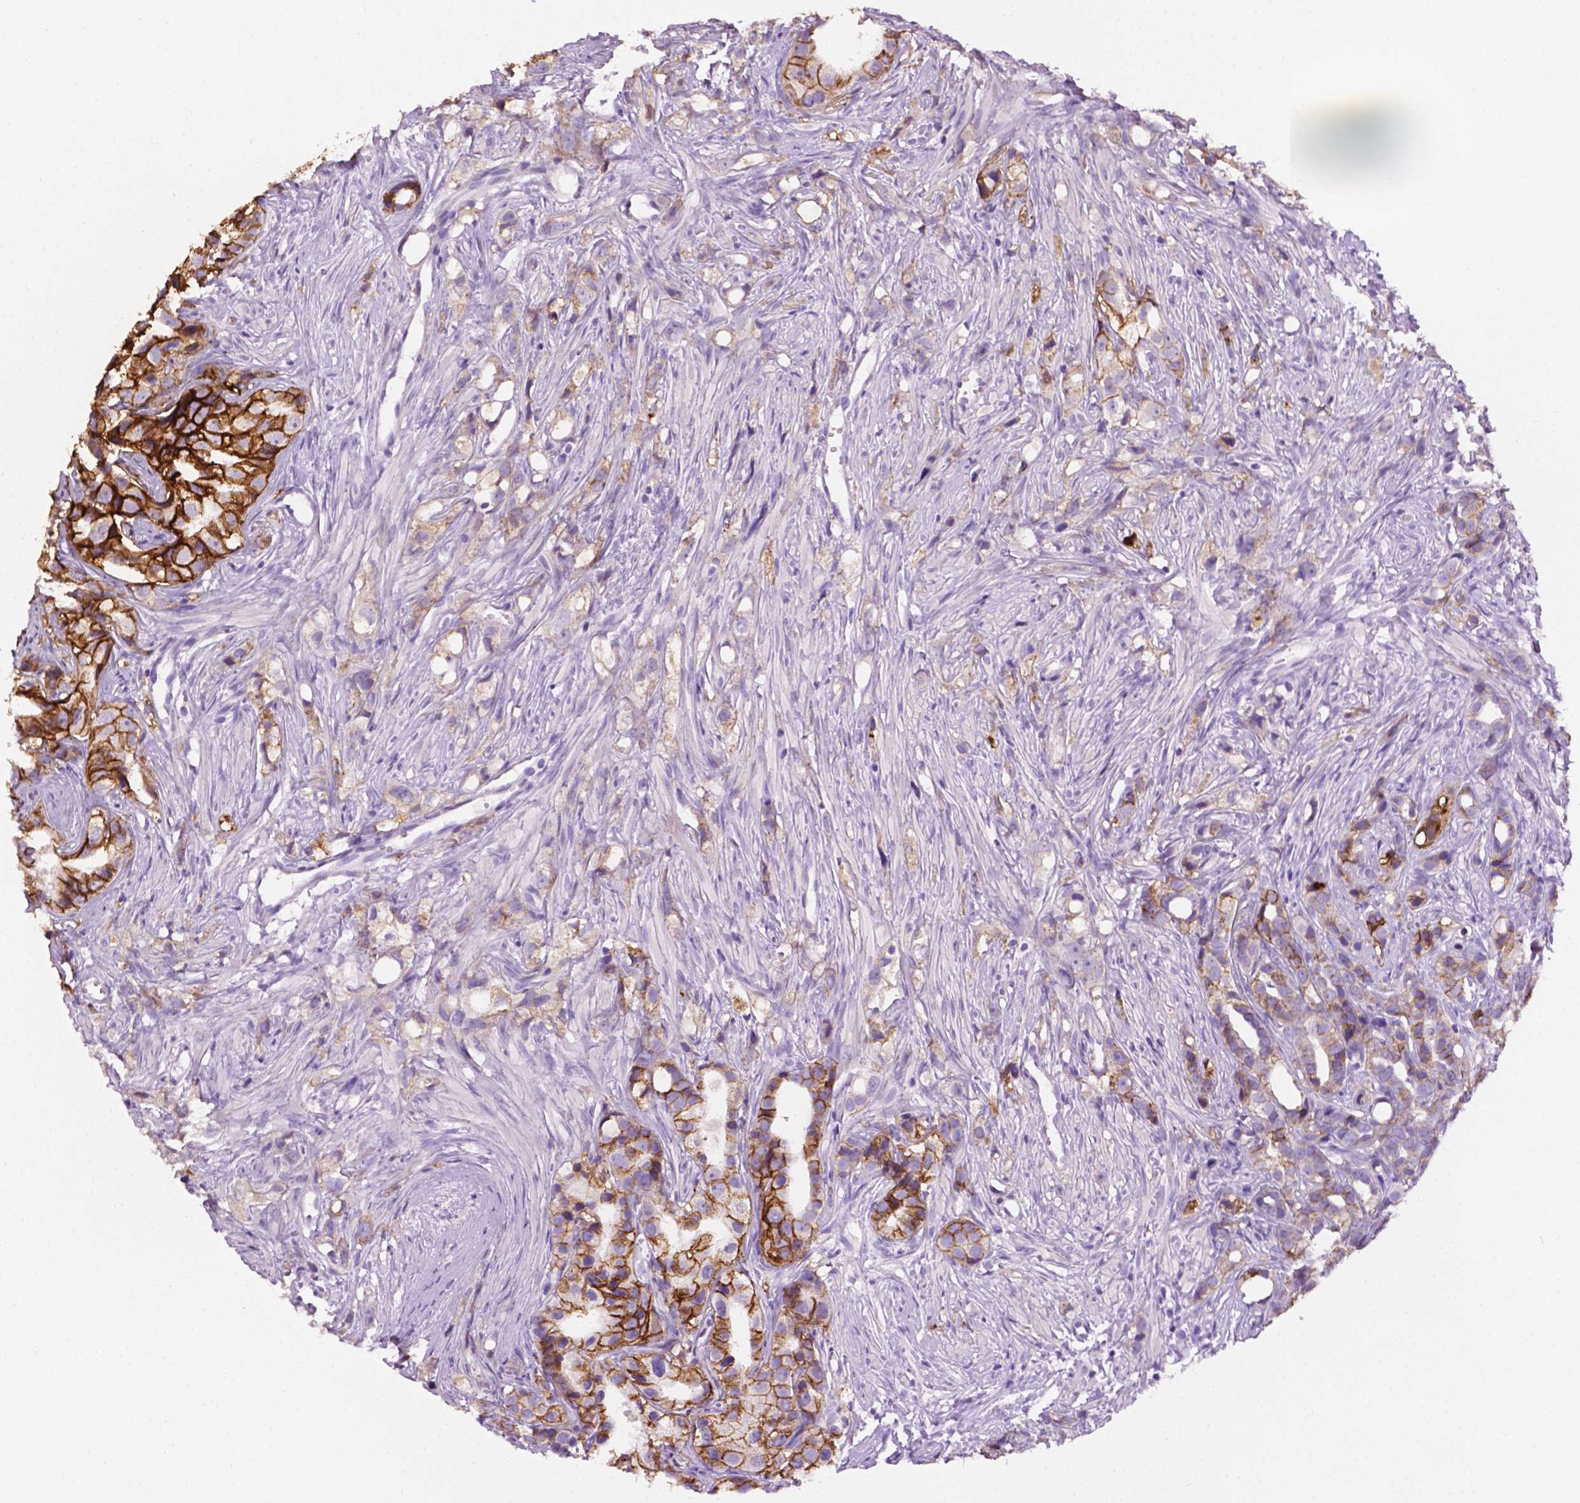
{"staining": {"intensity": "strong", "quantity": "25%-75%", "location": "cytoplasmic/membranous"}, "tissue": "prostate cancer", "cell_type": "Tumor cells", "image_type": "cancer", "snomed": [{"axis": "morphology", "description": "Adenocarcinoma, High grade"}, {"axis": "topography", "description": "Prostate"}], "caption": "Immunohistochemical staining of prostate adenocarcinoma (high-grade) demonstrates strong cytoplasmic/membranous protein expression in about 25%-75% of tumor cells.", "gene": "TACSTD2", "patient": {"sex": "male", "age": 75}}